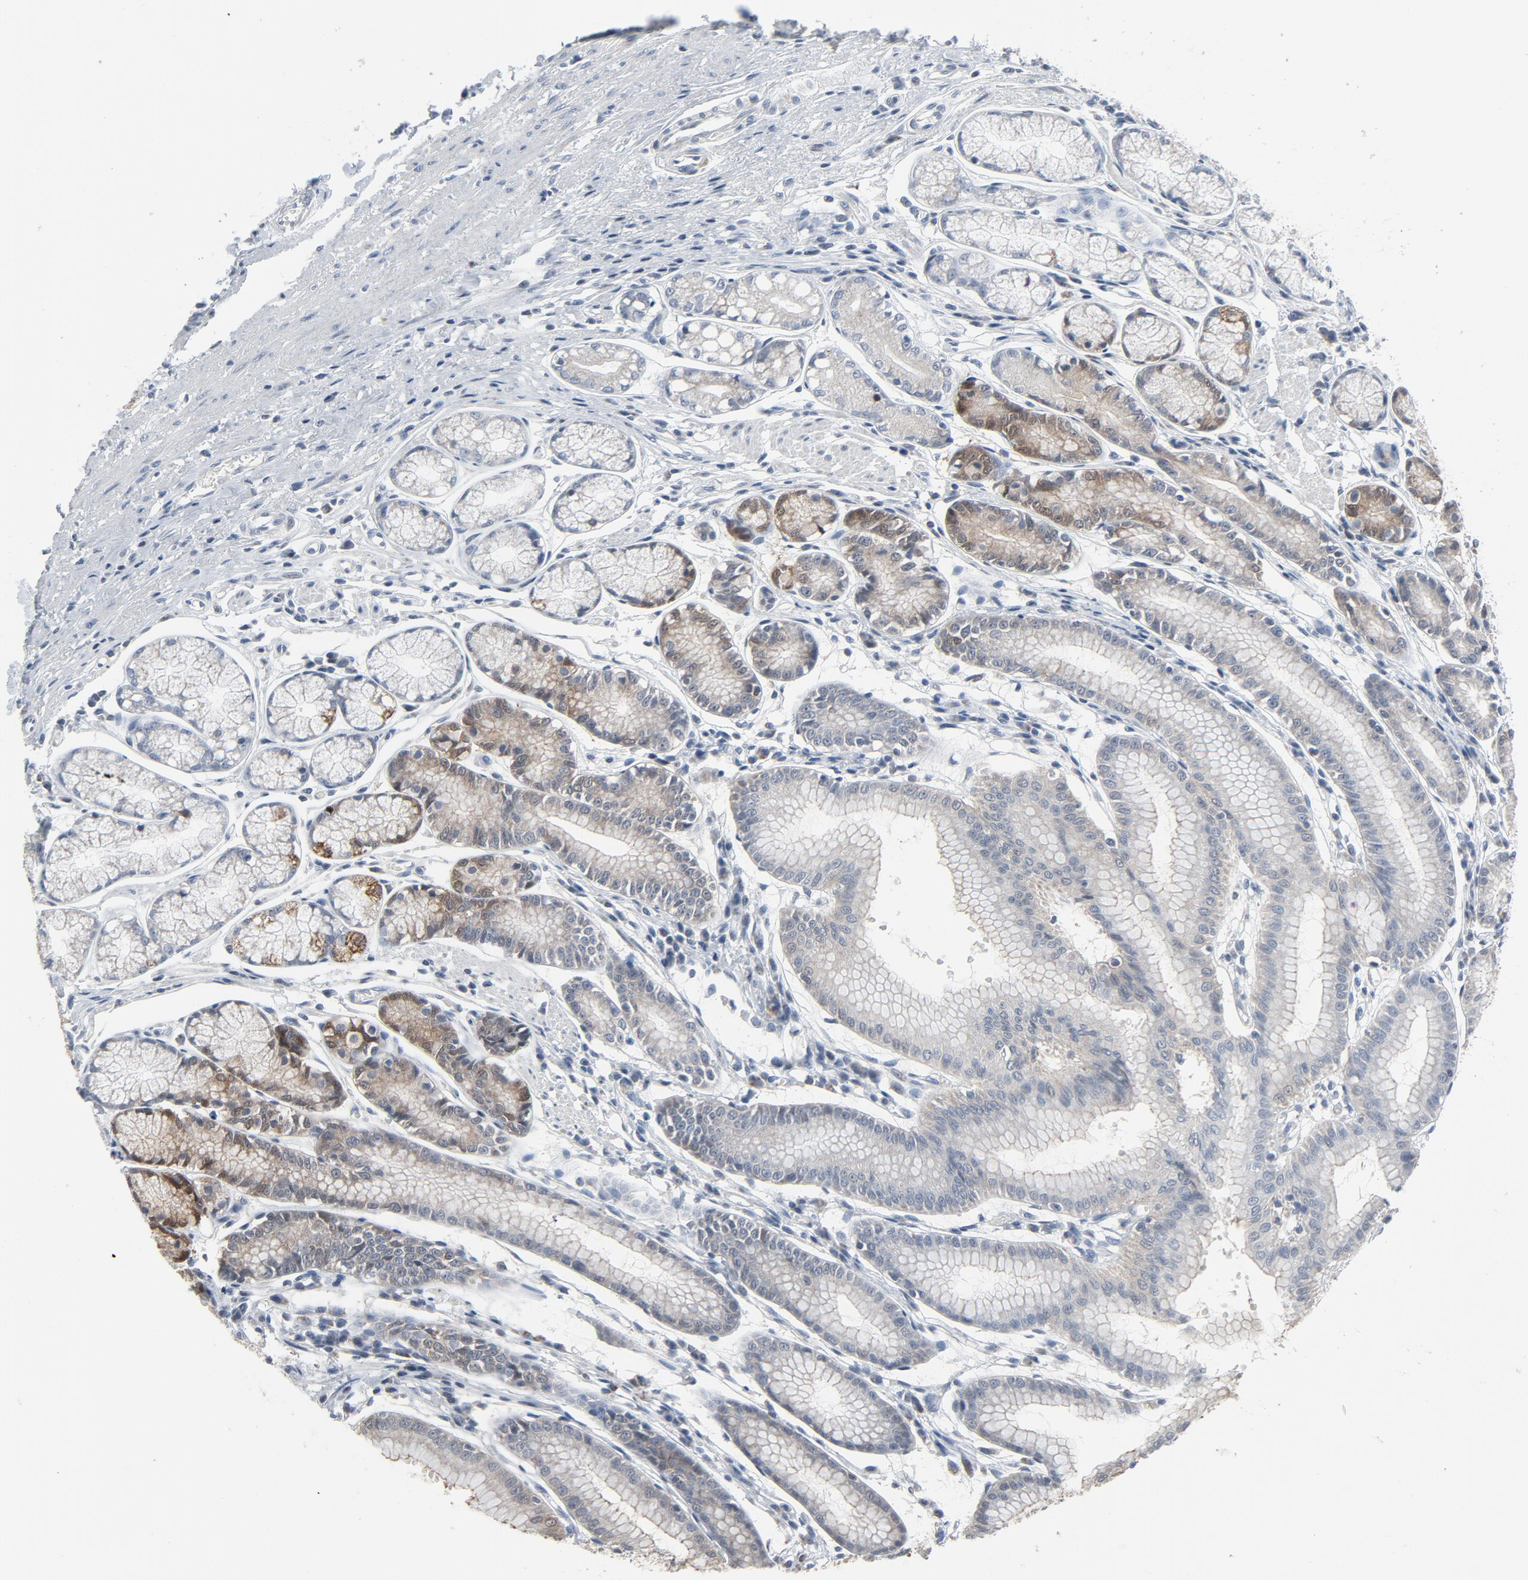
{"staining": {"intensity": "moderate", "quantity": ">75%", "location": "cytoplasmic/membranous"}, "tissue": "stomach", "cell_type": "Glandular cells", "image_type": "normal", "snomed": [{"axis": "morphology", "description": "Normal tissue, NOS"}, {"axis": "morphology", "description": "Inflammation, NOS"}, {"axis": "topography", "description": "Stomach, lower"}], "caption": "Glandular cells demonstrate medium levels of moderate cytoplasmic/membranous expression in approximately >75% of cells in unremarkable stomach.", "gene": "GPX2", "patient": {"sex": "male", "age": 59}}